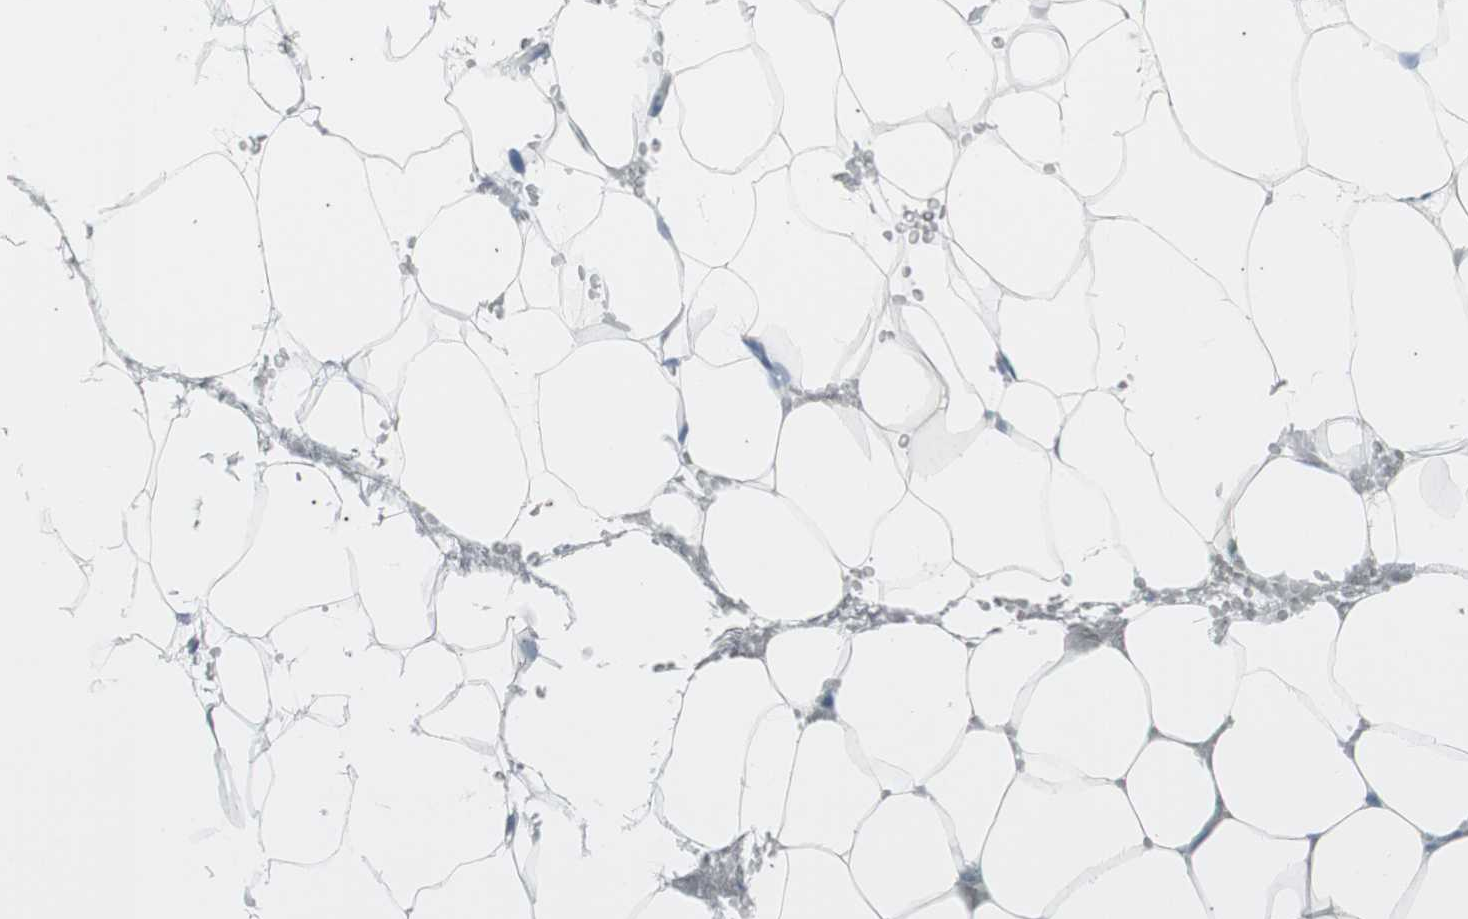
{"staining": {"intensity": "negative", "quantity": "none", "location": "none"}, "tissue": "adipose tissue", "cell_type": "Adipocytes", "image_type": "normal", "snomed": [{"axis": "morphology", "description": "Normal tissue, NOS"}, {"axis": "topography", "description": "Breast"}, {"axis": "topography", "description": "Adipose tissue"}], "caption": "A high-resolution photomicrograph shows immunohistochemistry (IHC) staining of normal adipose tissue, which shows no significant positivity in adipocytes.", "gene": "AGR2", "patient": {"sex": "female", "age": 25}}